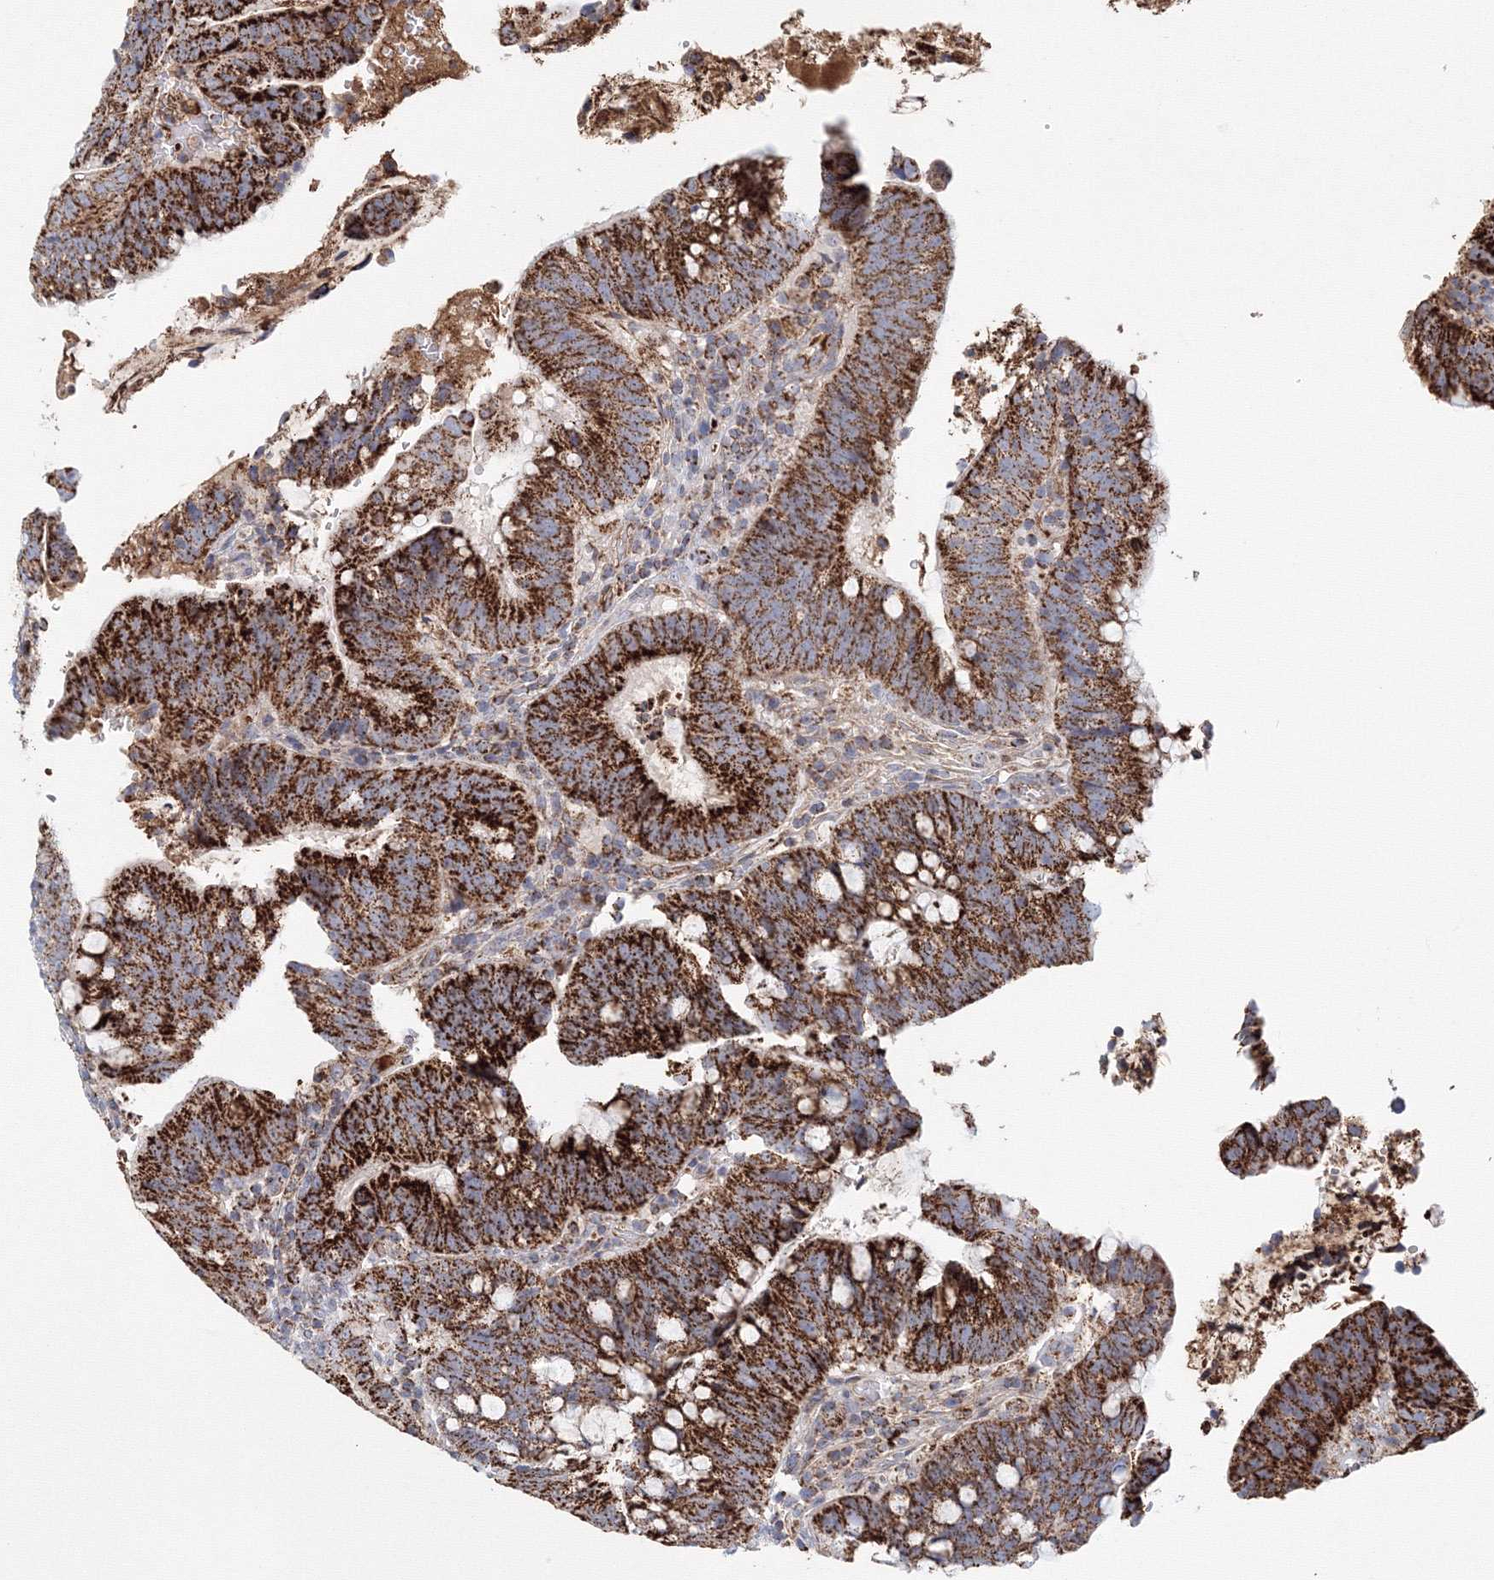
{"staining": {"intensity": "strong", "quantity": ">75%", "location": "cytoplasmic/membranous"}, "tissue": "colorectal cancer", "cell_type": "Tumor cells", "image_type": "cancer", "snomed": [{"axis": "morphology", "description": "Adenocarcinoma, NOS"}, {"axis": "topography", "description": "Colon"}], "caption": "Brown immunohistochemical staining in adenocarcinoma (colorectal) displays strong cytoplasmic/membranous staining in about >75% of tumor cells.", "gene": "GRPEL1", "patient": {"sex": "female", "age": 66}}